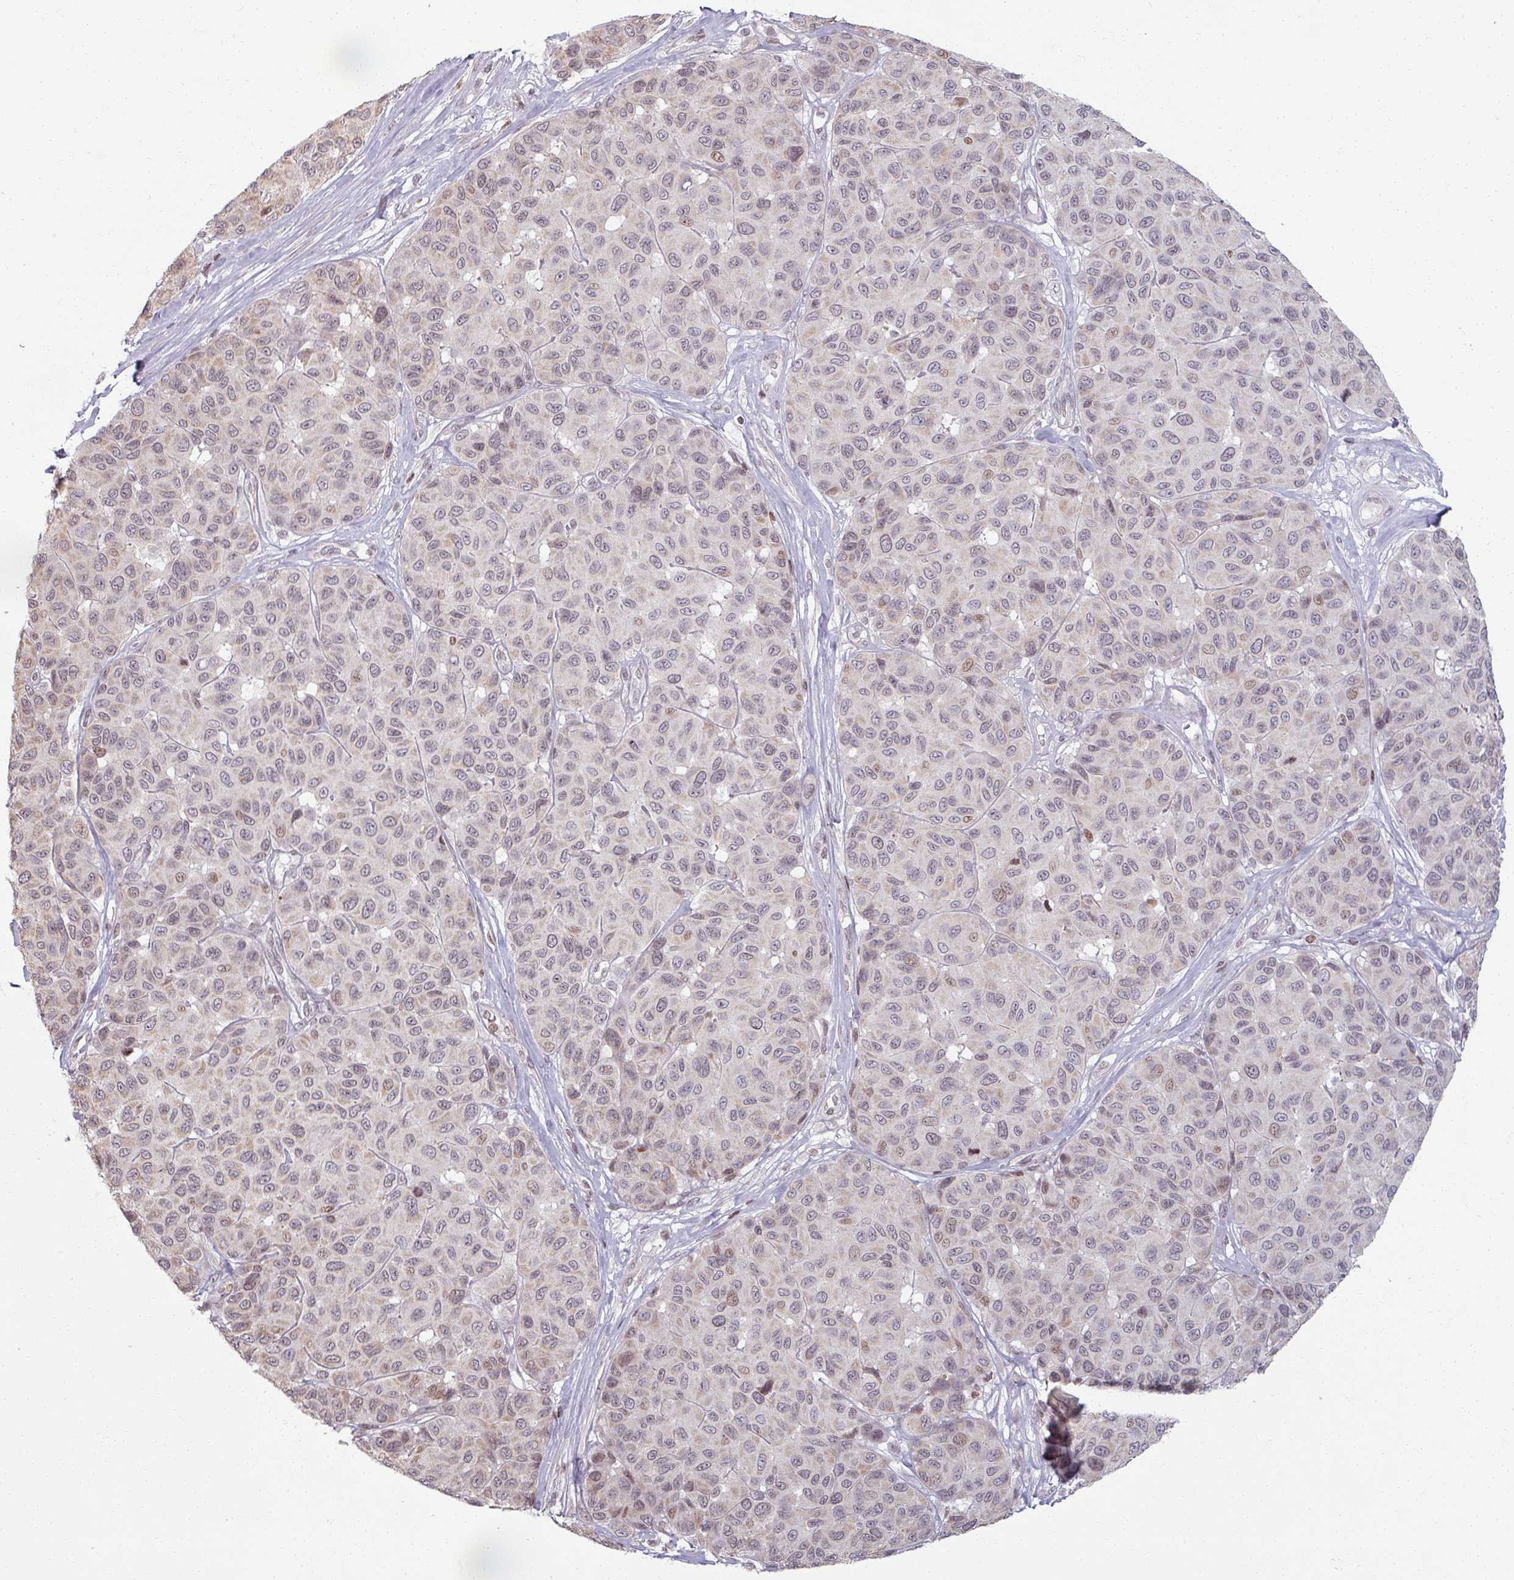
{"staining": {"intensity": "weak", "quantity": "25%-75%", "location": "nuclear"}, "tissue": "melanoma", "cell_type": "Tumor cells", "image_type": "cancer", "snomed": [{"axis": "morphology", "description": "Malignant melanoma, NOS"}, {"axis": "topography", "description": "Skin"}], "caption": "Malignant melanoma stained with a protein marker reveals weak staining in tumor cells.", "gene": "NCOR1", "patient": {"sex": "female", "age": 66}}